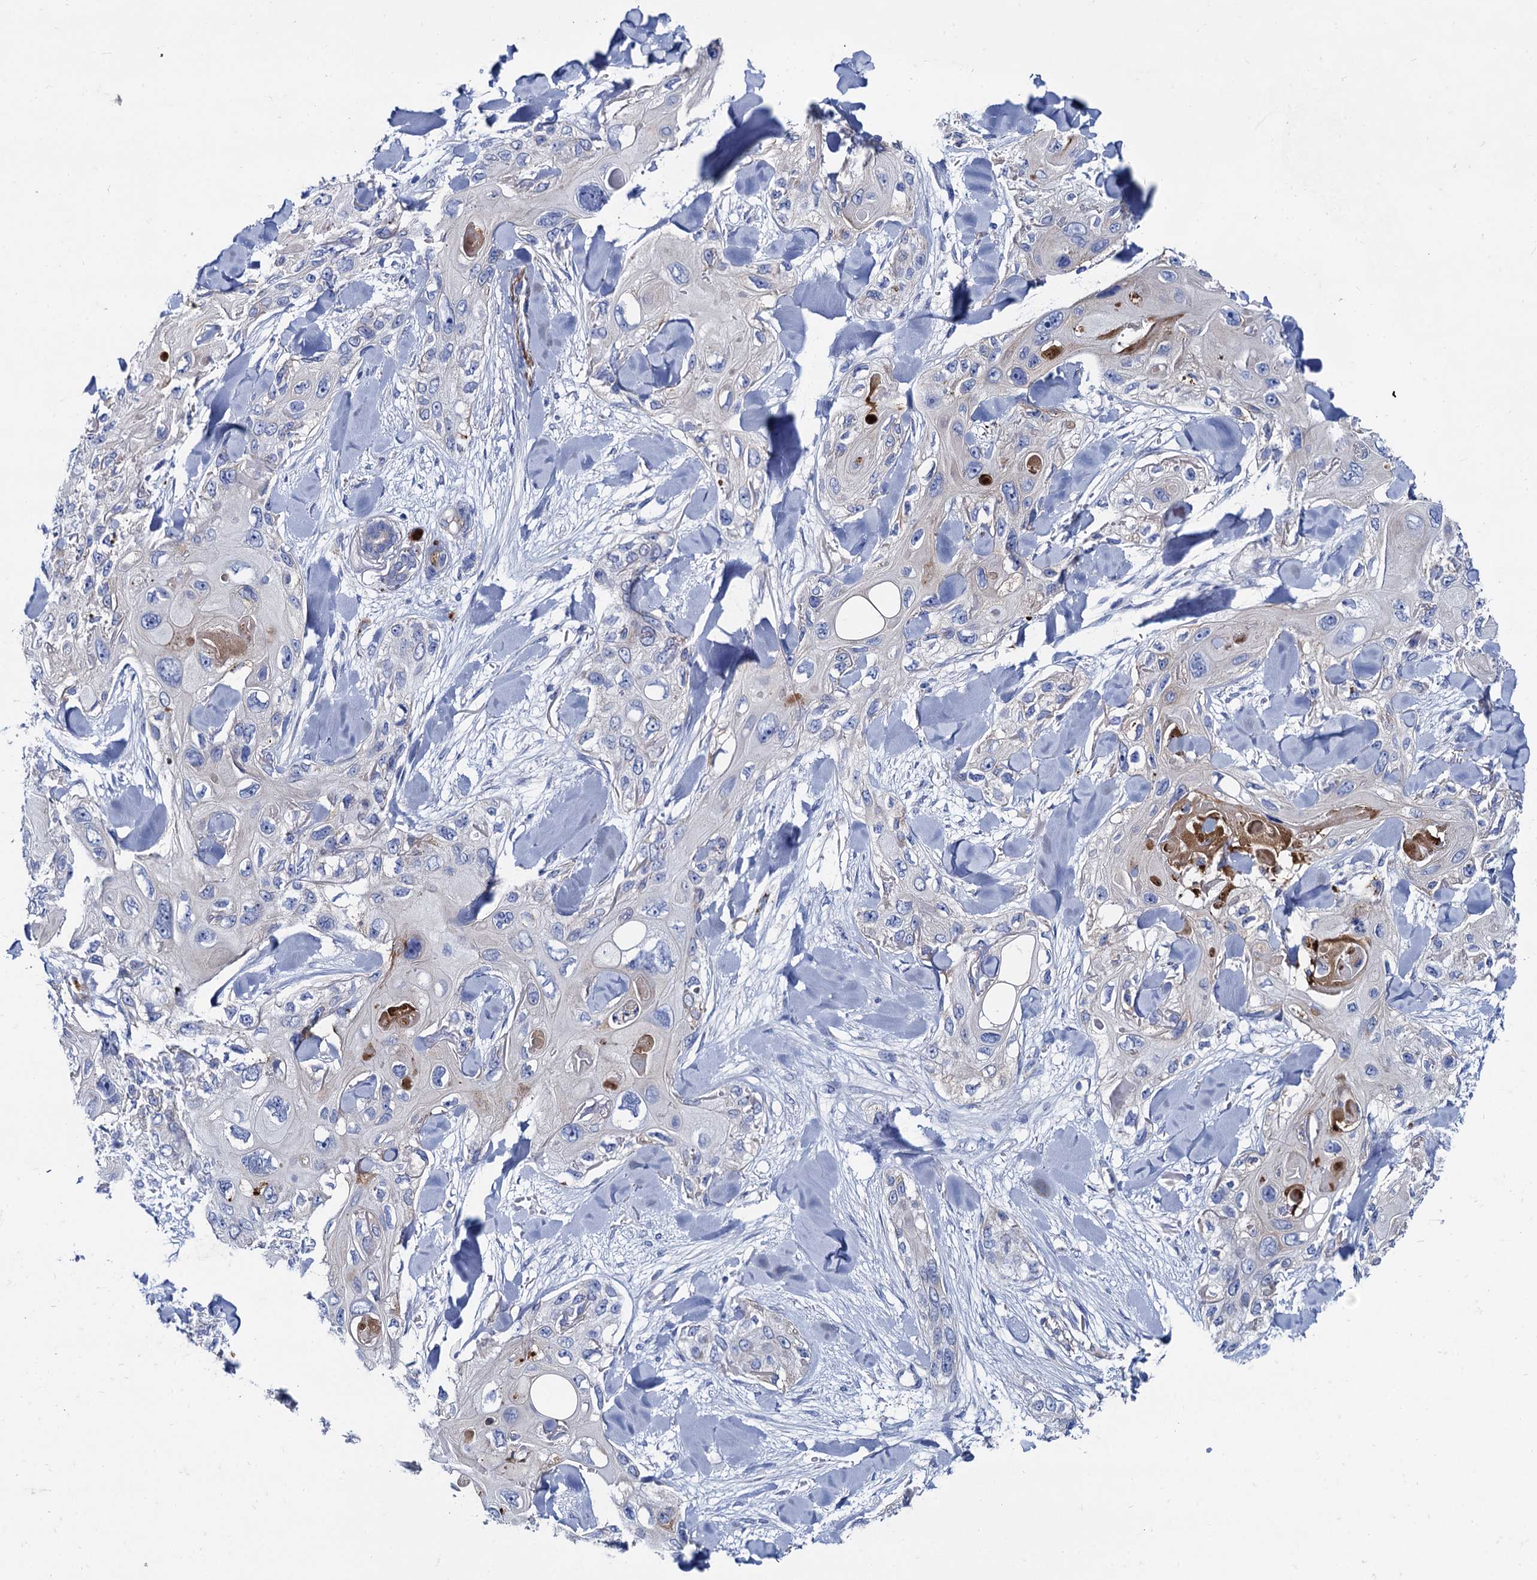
{"staining": {"intensity": "negative", "quantity": "none", "location": "none"}, "tissue": "skin cancer", "cell_type": "Tumor cells", "image_type": "cancer", "snomed": [{"axis": "morphology", "description": "Normal tissue, NOS"}, {"axis": "morphology", "description": "Squamous cell carcinoma, NOS"}, {"axis": "topography", "description": "Skin"}], "caption": "Immunohistochemistry of human skin cancer (squamous cell carcinoma) shows no positivity in tumor cells.", "gene": "APOD", "patient": {"sex": "male", "age": 72}}